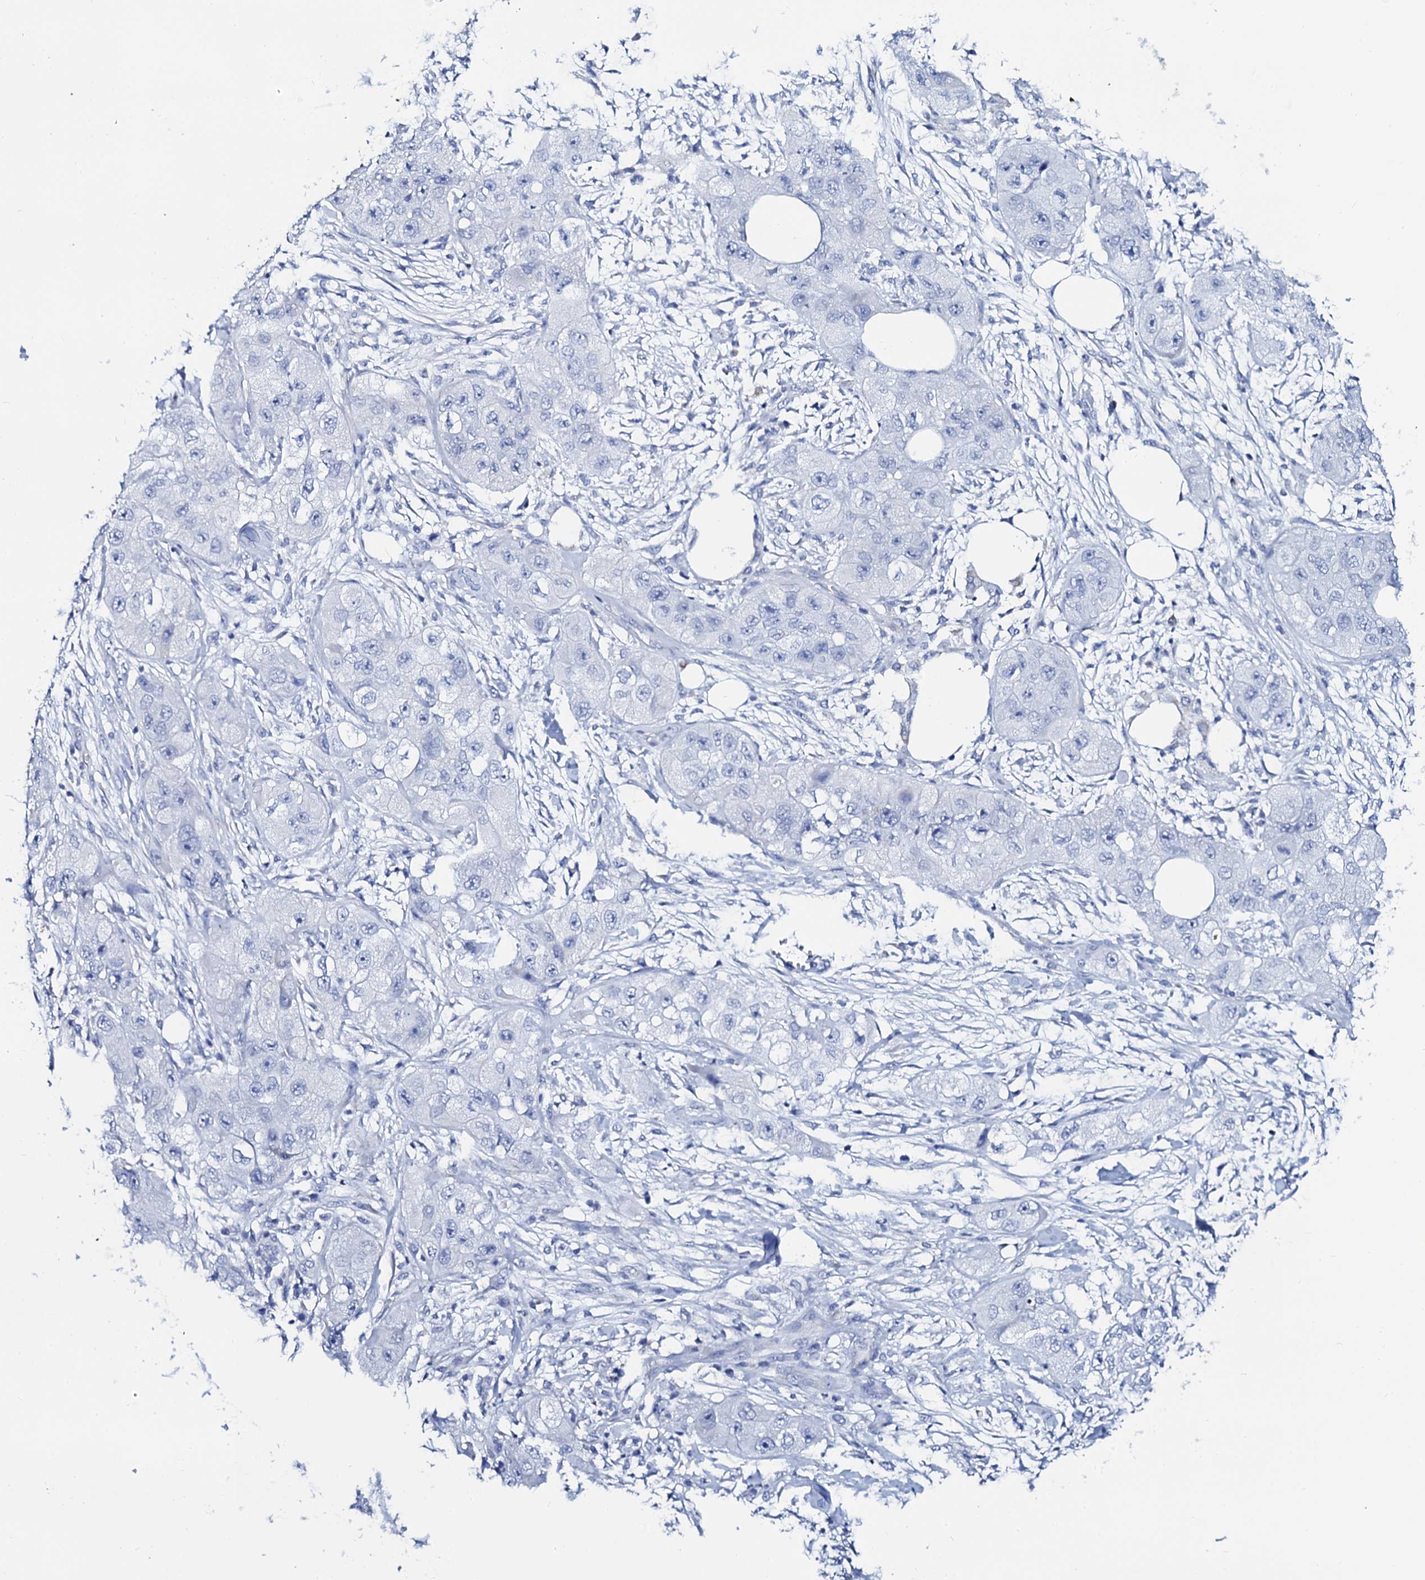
{"staining": {"intensity": "negative", "quantity": "none", "location": "none"}, "tissue": "skin cancer", "cell_type": "Tumor cells", "image_type": "cancer", "snomed": [{"axis": "morphology", "description": "Squamous cell carcinoma, NOS"}, {"axis": "topography", "description": "Skin"}, {"axis": "topography", "description": "Subcutis"}], "caption": "Skin squamous cell carcinoma was stained to show a protein in brown. There is no significant staining in tumor cells. Nuclei are stained in blue.", "gene": "ACADSB", "patient": {"sex": "male", "age": 73}}